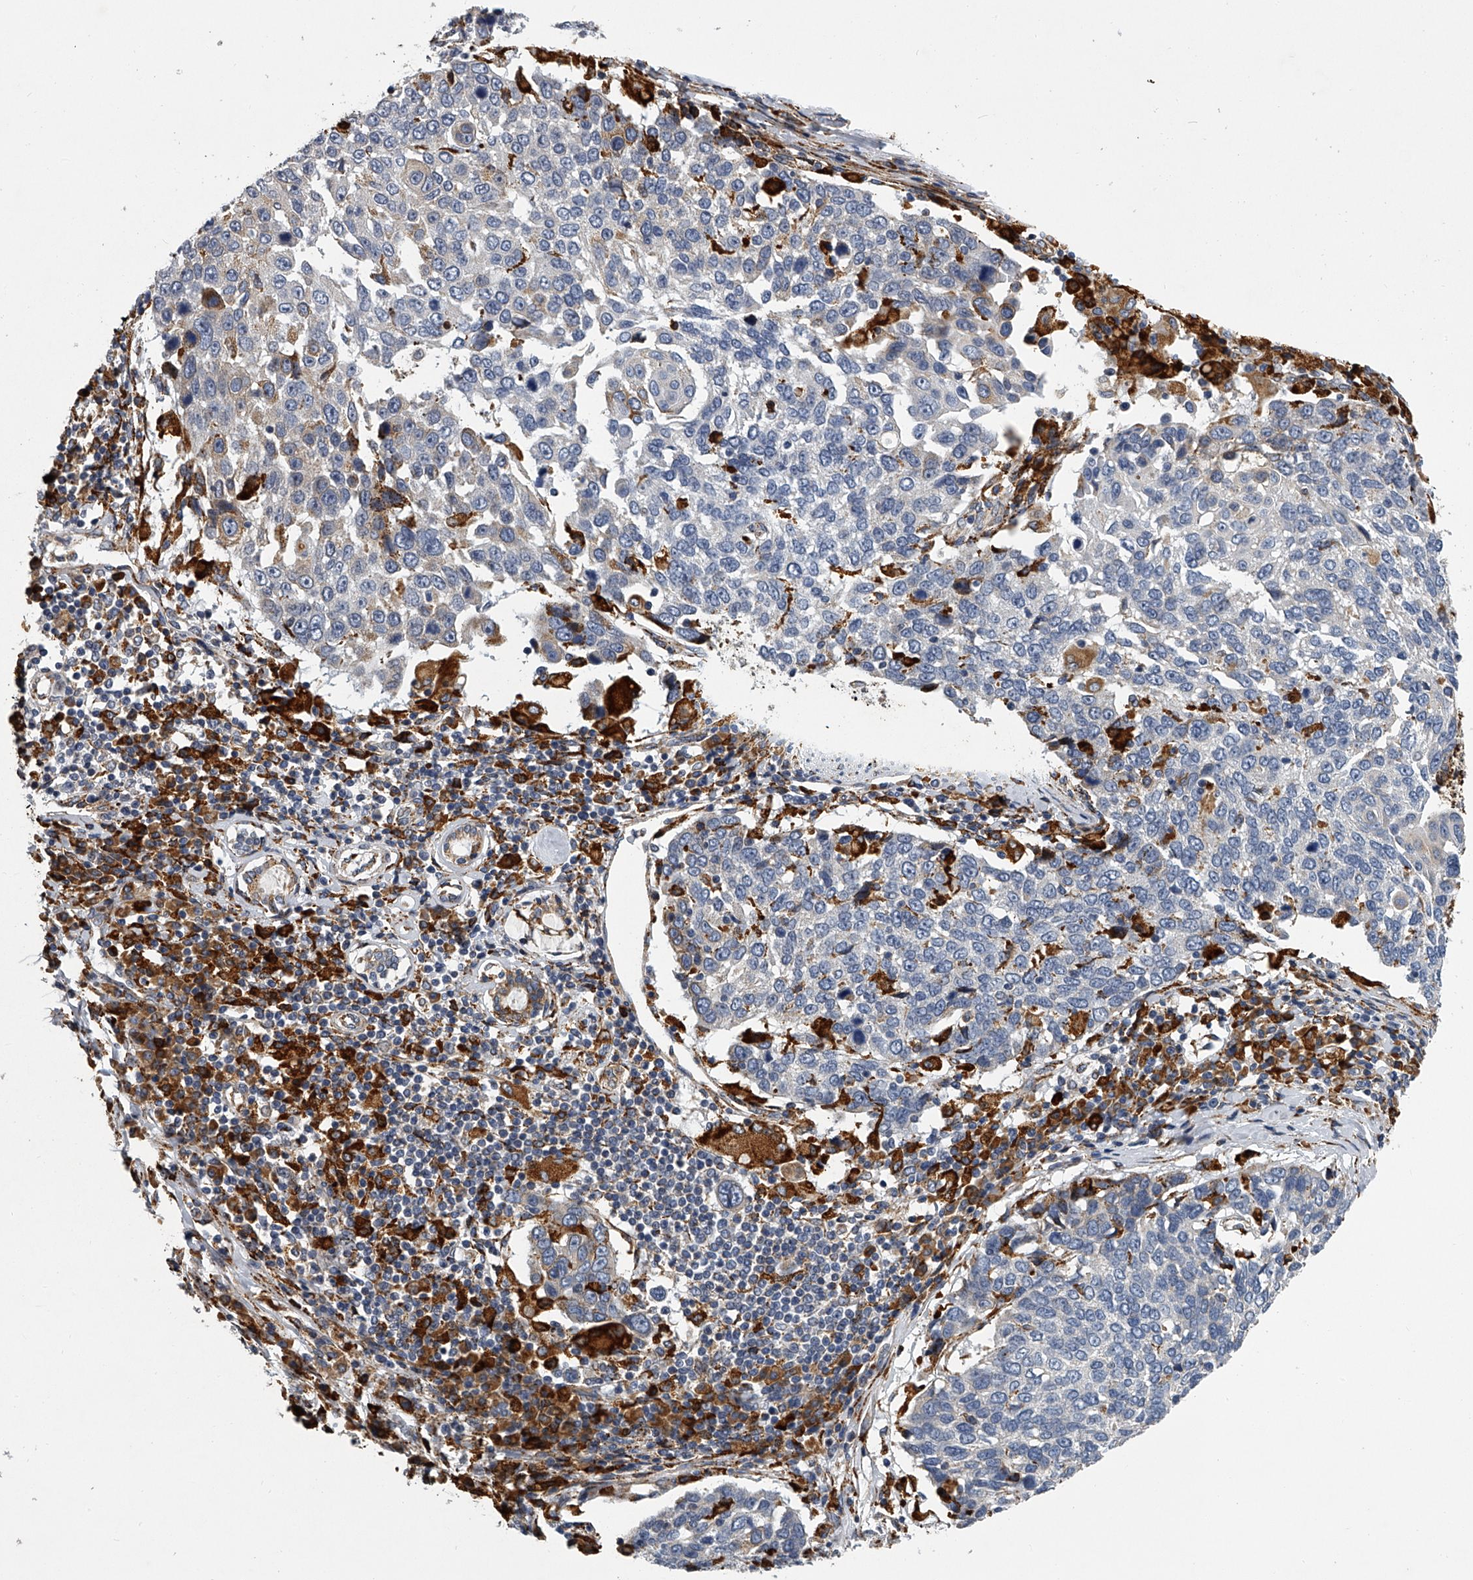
{"staining": {"intensity": "negative", "quantity": "none", "location": "none"}, "tissue": "lung cancer", "cell_type": "Tumor cells", "image_type": "cancer", "snomed": [{"axis": "morphology", "description": "Squamous cell carcinoma, NOS"}, {"axis": "topography", "description": "Lung"}], "caption": "Tumor cells show no significant expression in lung cancer.", "gene": "TMEM63C", "patient": {"sex": "male", "age": 66}}